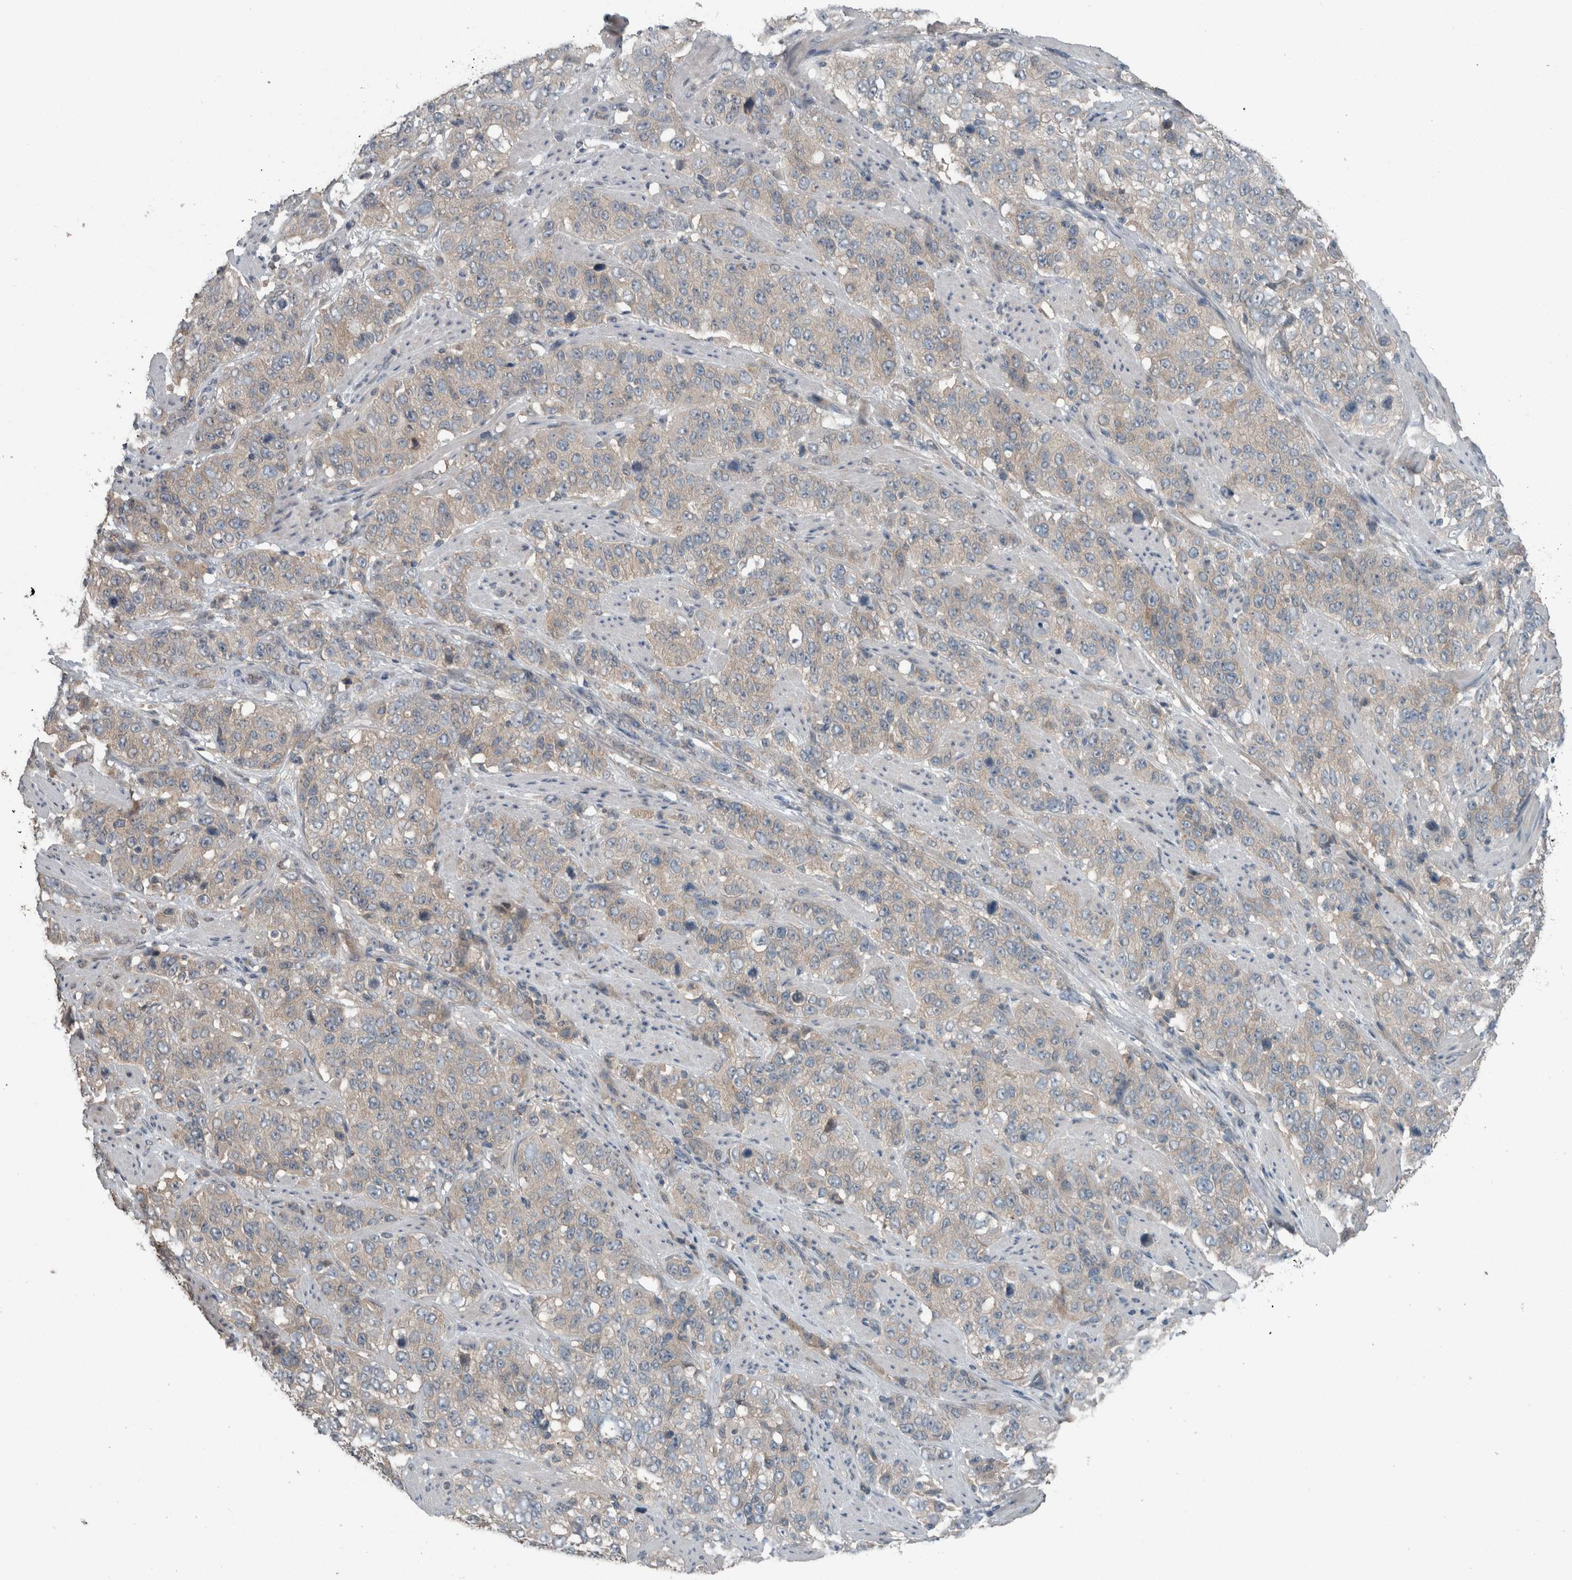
{"staining": {"intensity": "negative", "quantity": "none", "location": "none"}, "tissue": "stomach cancer", "cell_type": "Tumor cells", "image_type": "cancer", "snomed": [{"axis": "morphology", "description": "Adenocarcinoma, NOS"}, {"axis": "topography", "description": "Stomach"}], "caption": "An IHC image of stomach adenocarcinoma is shown. There is no staining in tumor cells of stomach adenocarcinoma.", "gene": "KNTC1", "patient": {"sex": "male", "age": 48}}